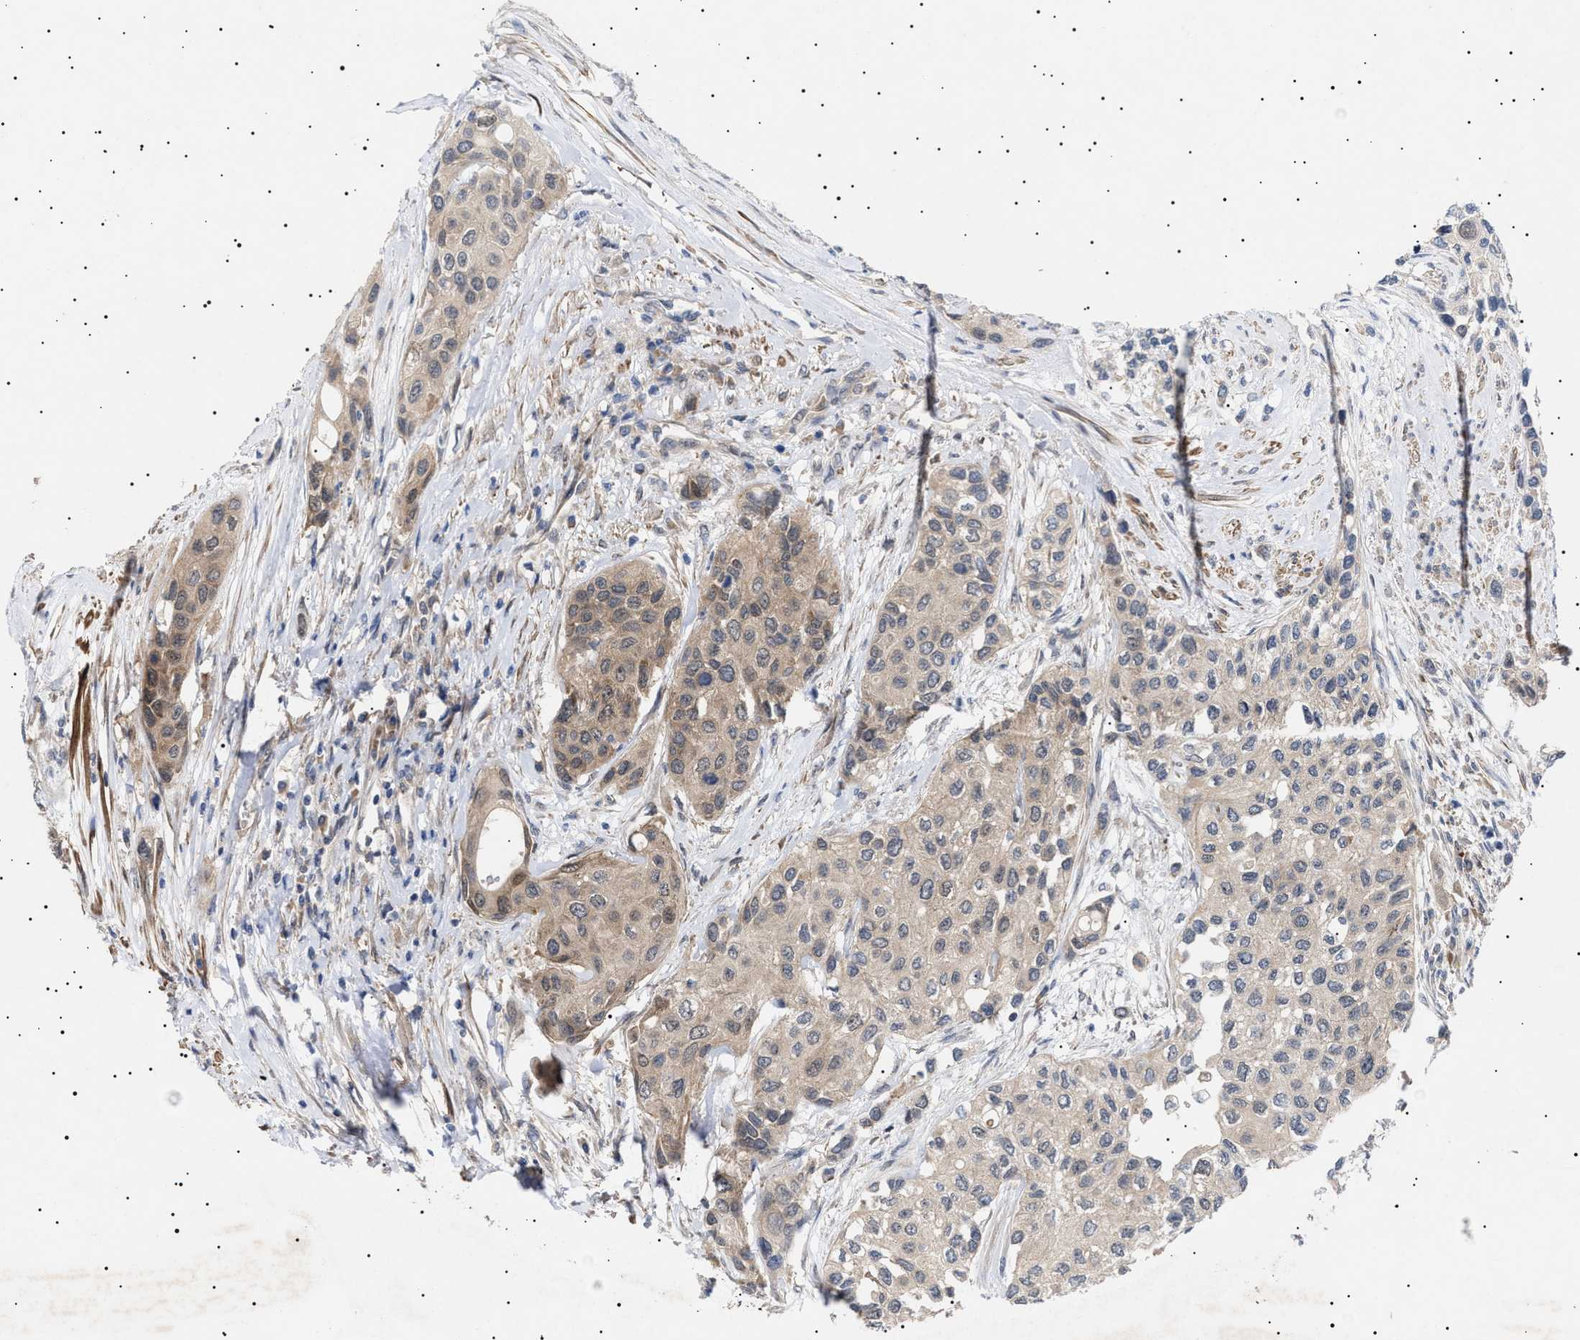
{"staining": {"intensity": "weak", "quantity": ">75%", "location": "cytoplasmic/membranous"}, "tissue": "urothelial cancer", "cell_type": "Tumor cells", "image_type": "cancer", "snomed": [{"axis": "morphology", "description": "Urothelial carcinoma, High grade"}, {"axis": "topography", "description": "Urinary bladder"}], "caption": "Tumor cells show low levels of weak cytoplasmic/membranous expression in about >75% of cells in human urothelial cancer.", "gene": "NPLOC4", "patient": {"sex": "female", "age": 56}}